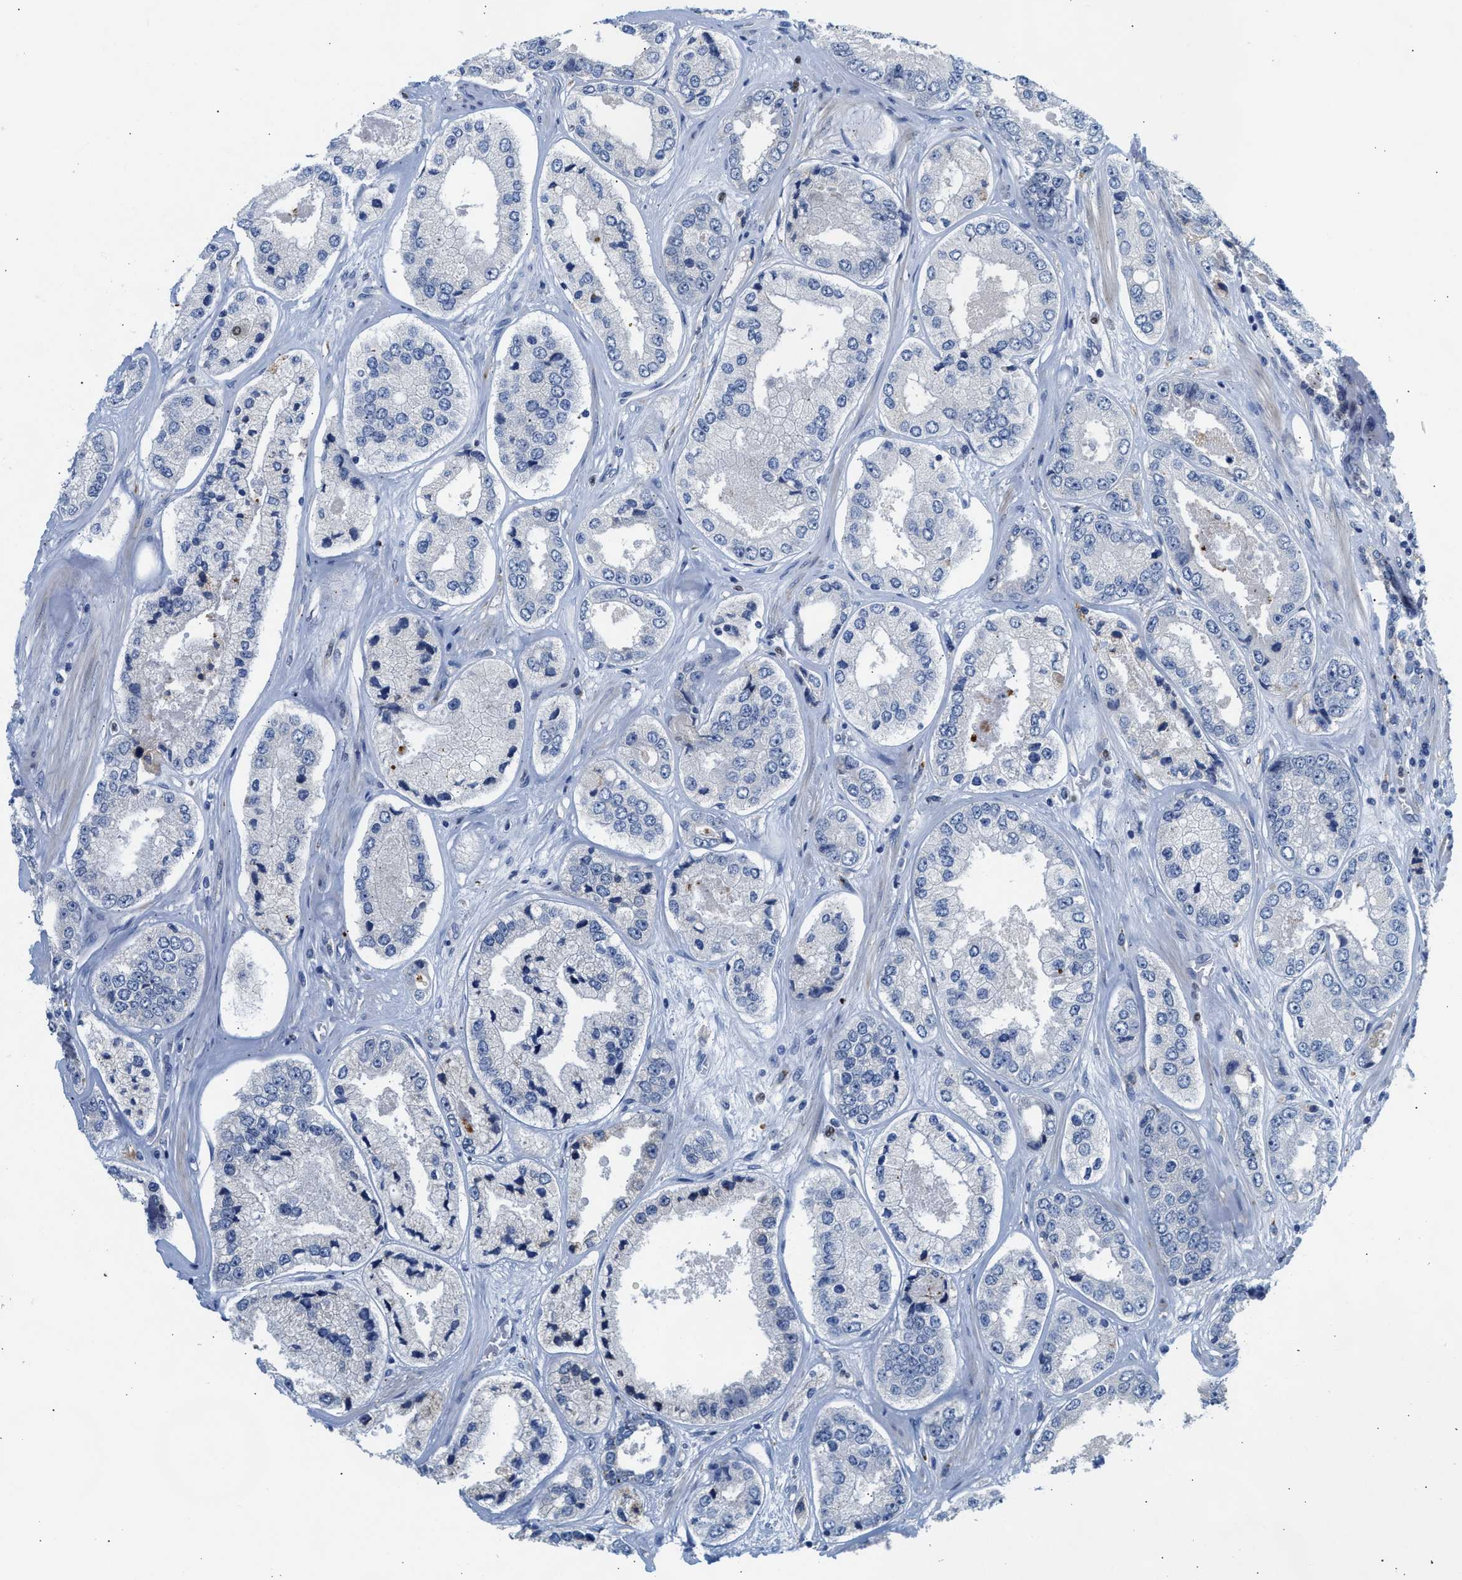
{"staining": {"intensity": "negative", "quantity": "none", "location": "none"}, "tissue": "prostate cancer", "cell_type": "Tumor cells", "image_type": "cancer", "snomed": [{"axis": "morphology", "description": "Adenocarcinoma, High grade"}, {"axis": "topography", "description": "Prostate"}], "caption": "Immunohistochemical staining of human prostate cancer (adenocarcinoma (high-grade)) displays no significant positivity in tumor cells. (DAB immunohistochemistry (IHC) visualized using brightfield microscopy, high magnification).", "gene": "PPM1L", "patient": {"sex": "male", "age": 61}}